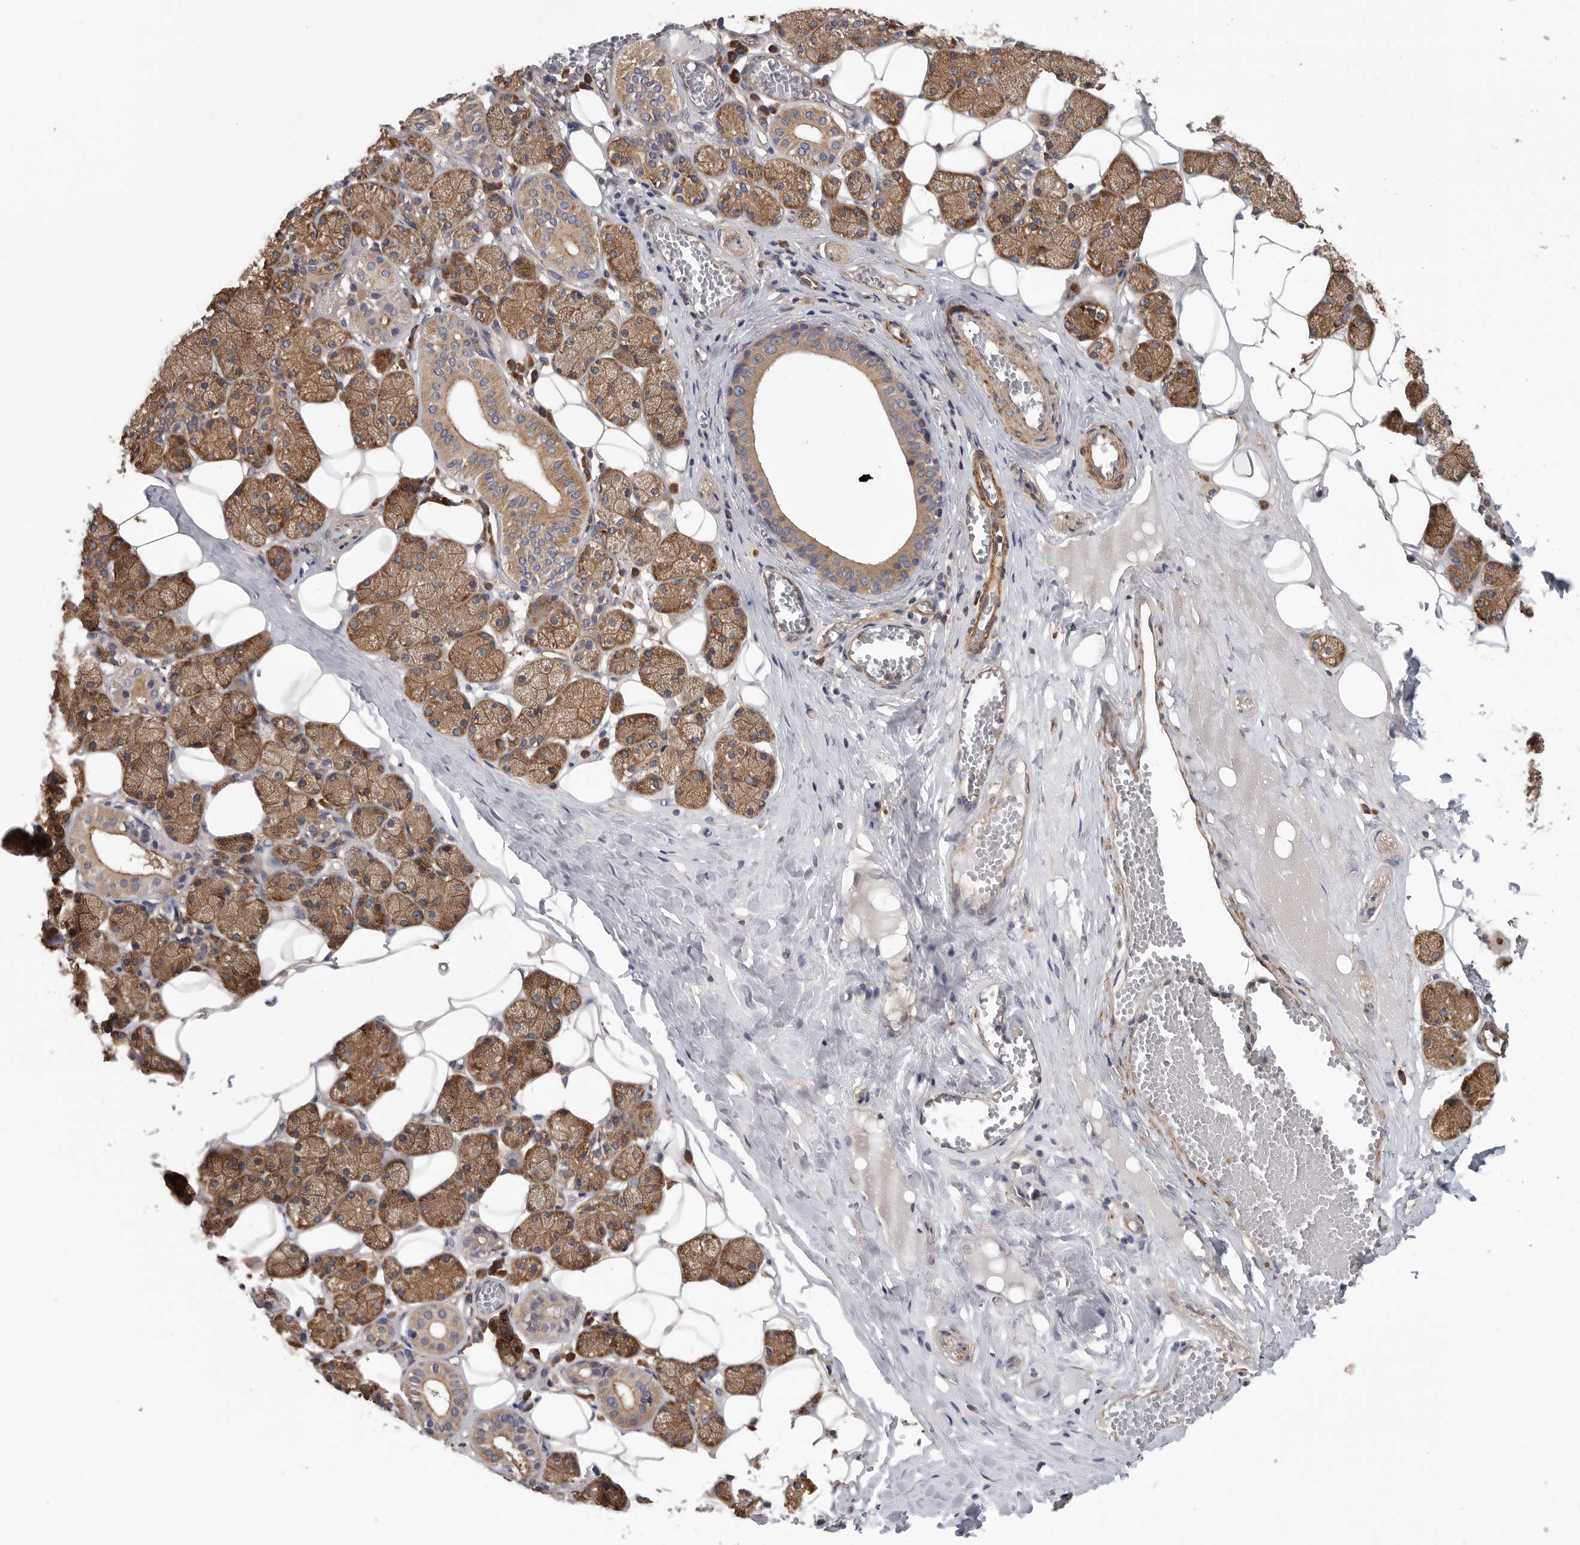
{"staining": {"intensity": "strong", "quantity": "25%-75%", "location": "cytoplasmic/membranous"}, "tissue": "salivary gland", "cell_type": "Glandular cells", "image_type": "normal", "snomed": [{"axis": "morphology", "description": "Normal tissue, NOS"}, {"axis": "topography", "description": "Salivary gland"}], "caption": "Immunohistochemical staining of normal salivary gland demonstrates strong cytoplasmic/membranous protein expression in approximately 25%-75% of glandular cells.", "gene": "OXR1", "patient": {"sex": "female", "age": 33}}